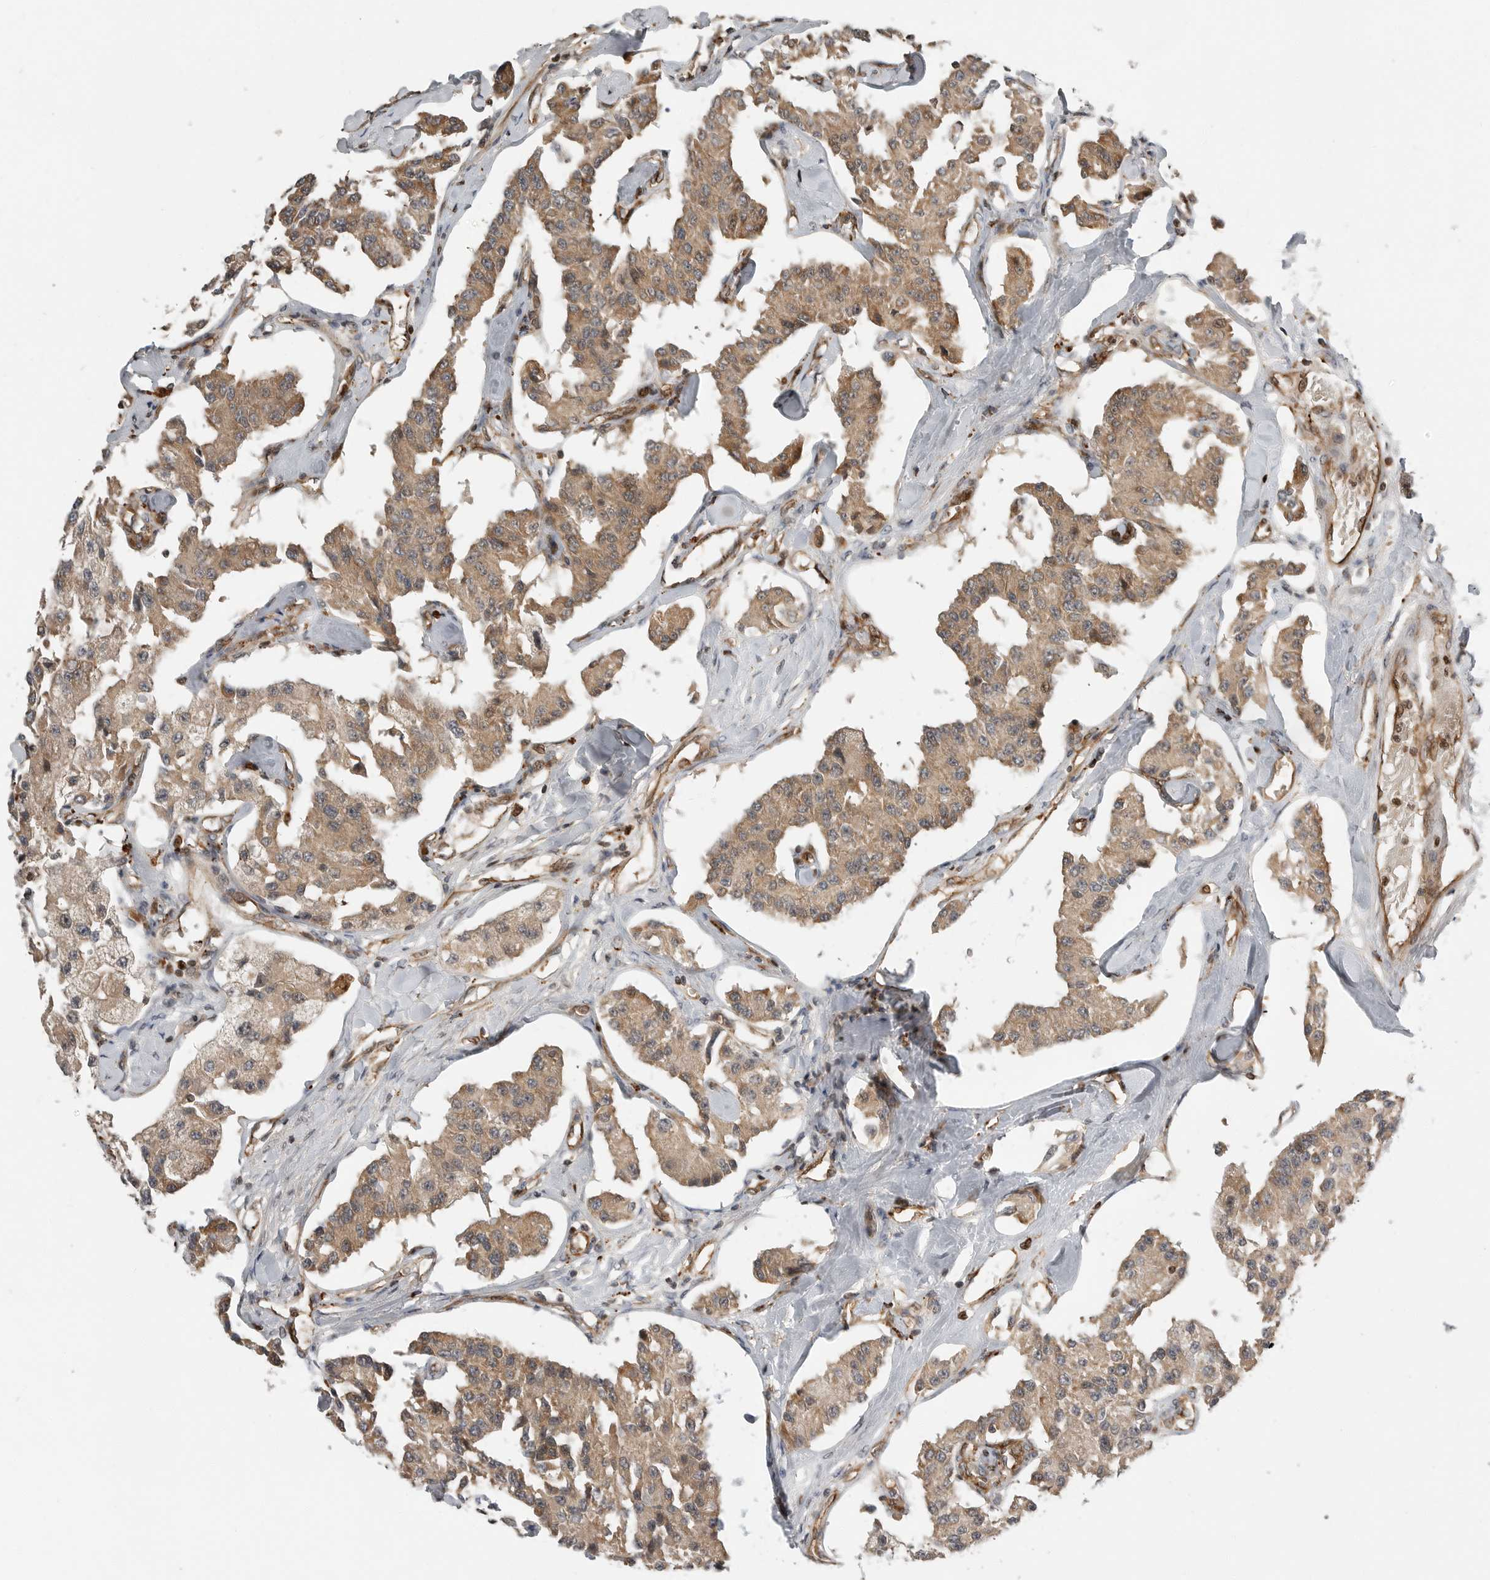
{"staining": {"intensity": "weak", "quantity": ">75%", "location": "cytoplasmic/membranous"}, "tissue": "carcinoid", "cell_type": "Tumor cells", "image_type": "cancer", "snomed": [{"axis": "morphology", "description": "Carcinoid, malignant, NOS"}, {"axis": "topography", "description": "Pancreas"}], "caption": "Immunohistochemical staining of human malignant carcinoid demonstrates low levels of weak cytoplasmic/membranous expression in about >75% of tumor cells. The protein of interest is stained brown, and the nuclei are stained in blue (DAB IHC with brightfield microscopy, high magnification).", "gene": "STRAP", "patient": {"sex": "male", "age": 41}}